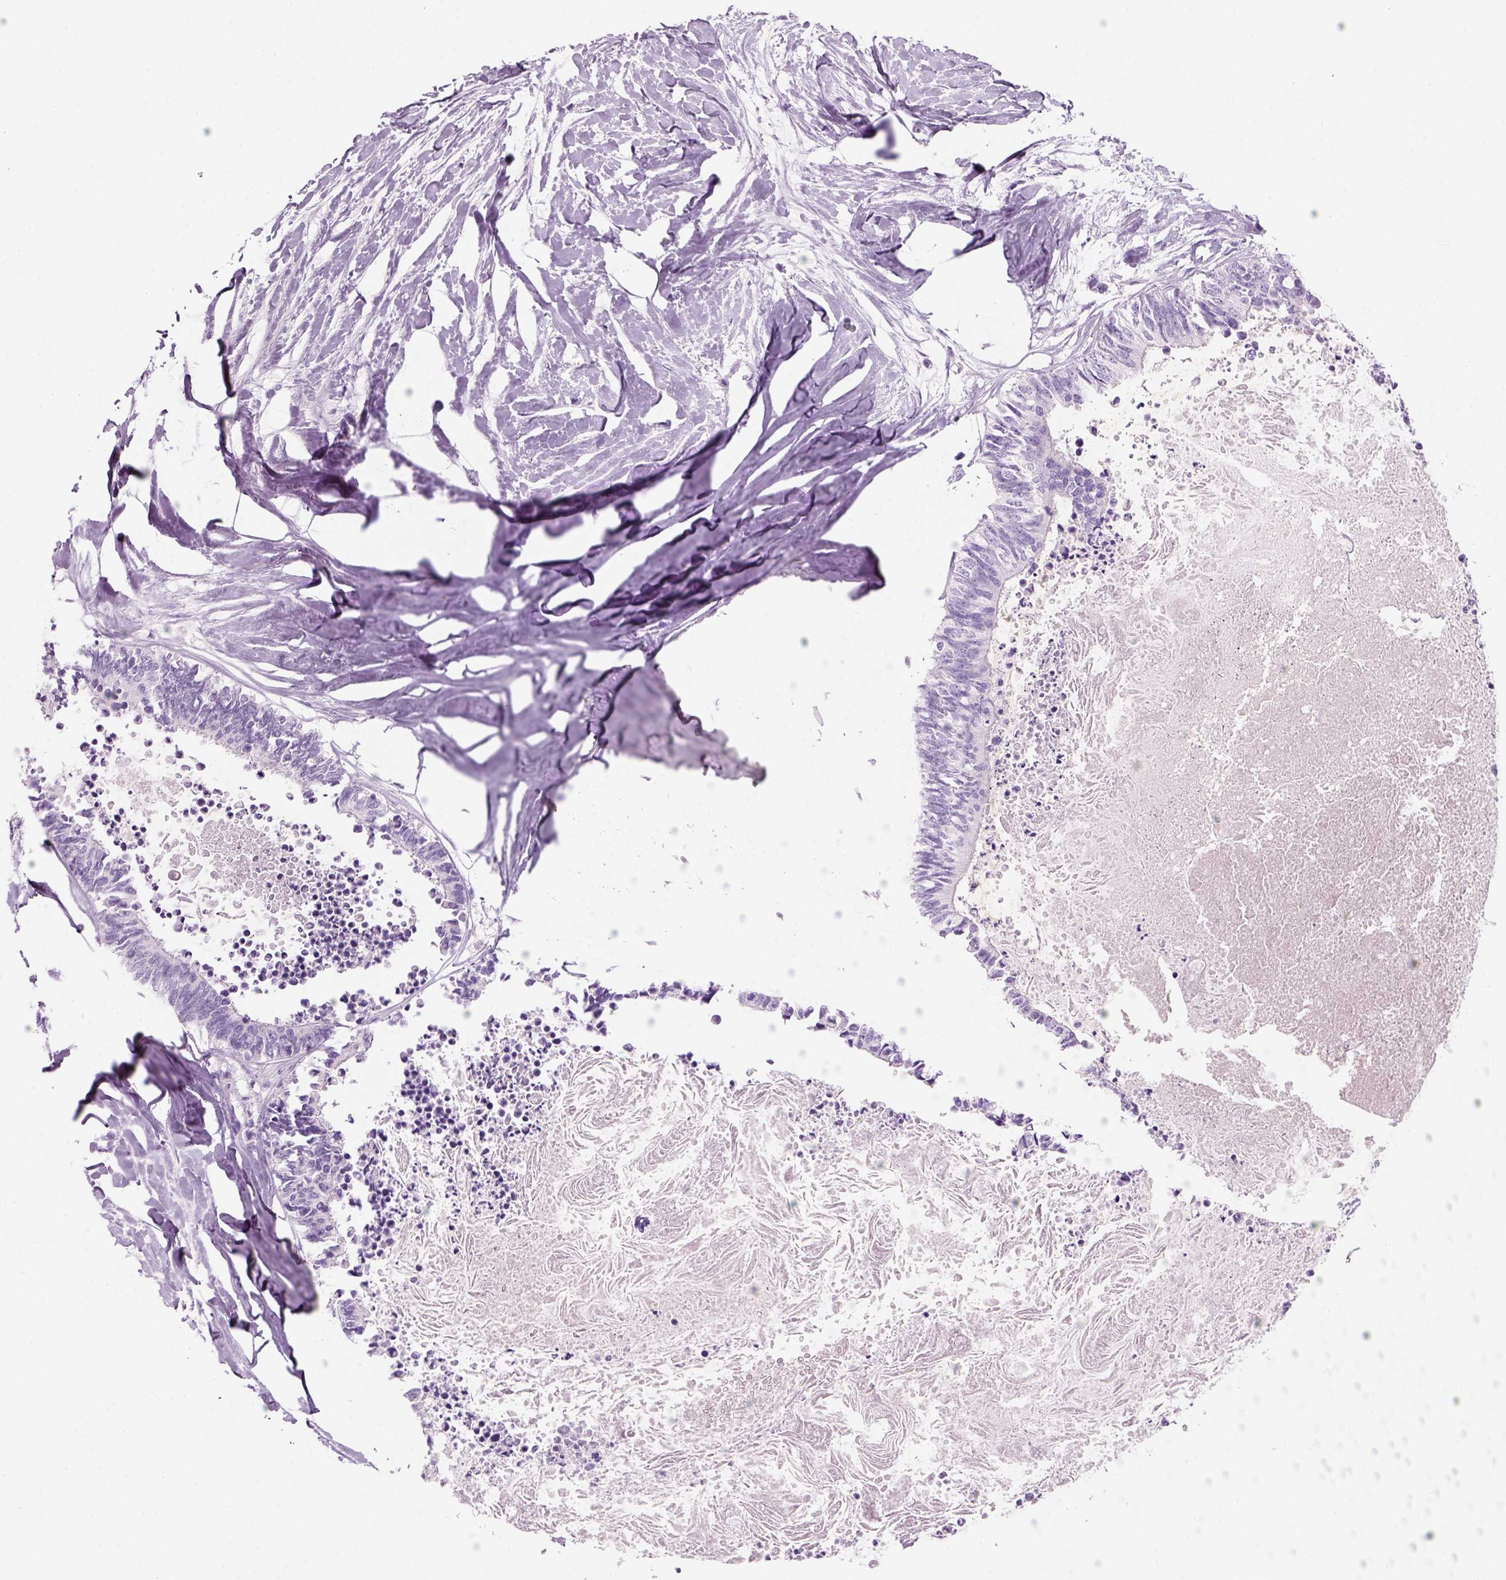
{"staining": {"intensity": "negative", "quantity": "none", "location": "none"}, "tissue": "colorectal cancer", "cell_type": "Tumor cells", "image_type": "cancer", "snomed": [{"axis": "morphology", "description": "Adenocarcinoma, NOS"}, {"axis": "topography", "description": "Colon"}, {"axis": "topography", "description": "Rectum"}], "caption": "A high-resolution image shows immunohistochemistry staining of colorectal cancer, which shows no significant positivity in tumor cells. (Stains: DAB (3,3'-diaminobenzidine) immunohistochemistry (IHC) with hematoxylin counter stain, Microscopy: brightfield microscopy at high magnification).", "gene": "KRTAP11-1", "patient": {"sex": "male", "age": 57}}